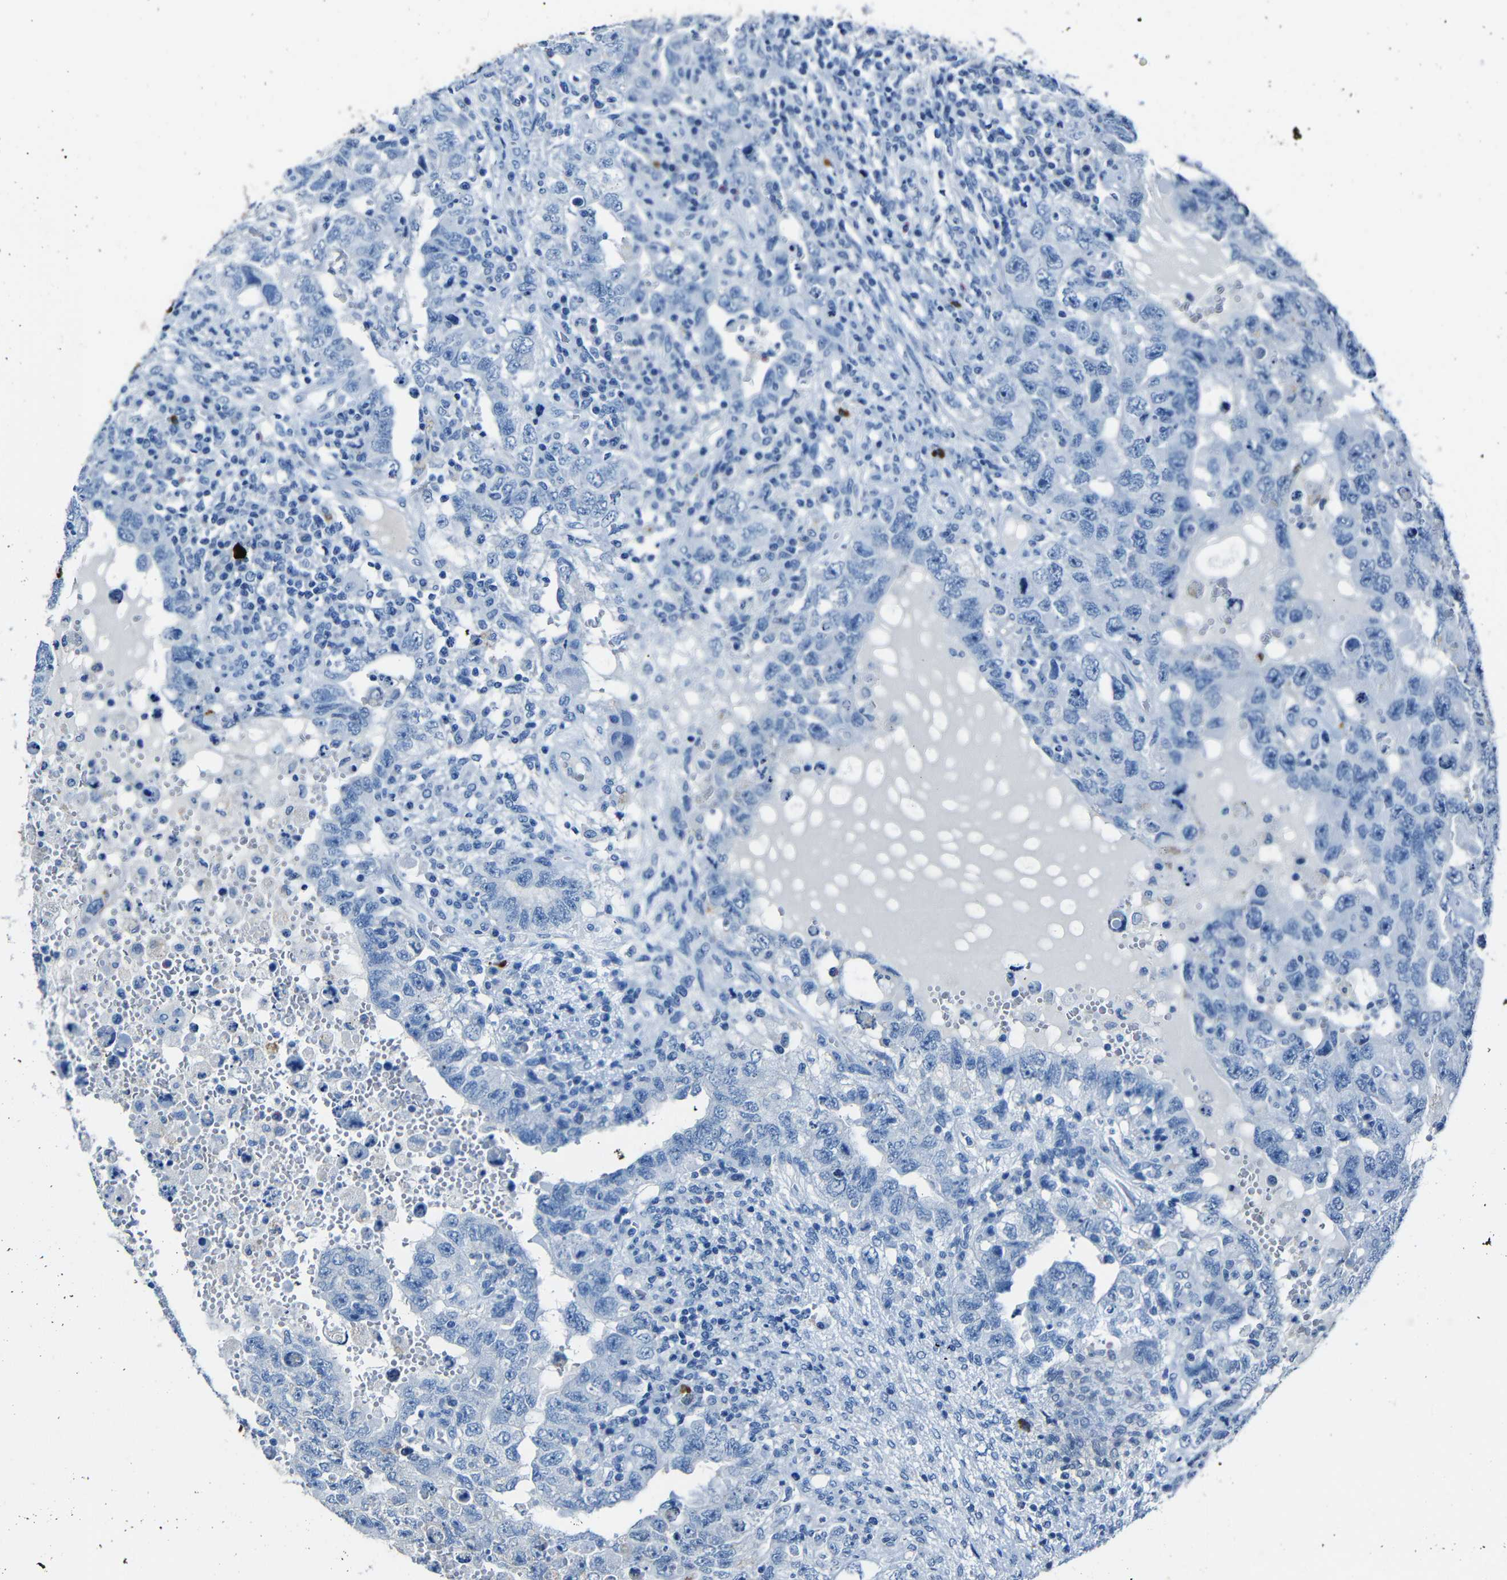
{"staining": {"intensity": "negative", "quantity": "none", "location": "none"}, "tissue": "testis cancer", "cell_type": "Tumor cells", "image_type": "cancer", "snomed": [{"axis": "morphology", "description": "Carcinoma, Embryonal, NOS"}, {"axis": "topography", "description": "Testis"}], "caption": "Immunohistochemistry of human testis cancer (embryonal carcinoma) exhibits no staining in tumor cells.", "gene": "CLDN11", "patient": {"sex": "male", "age": 26}}